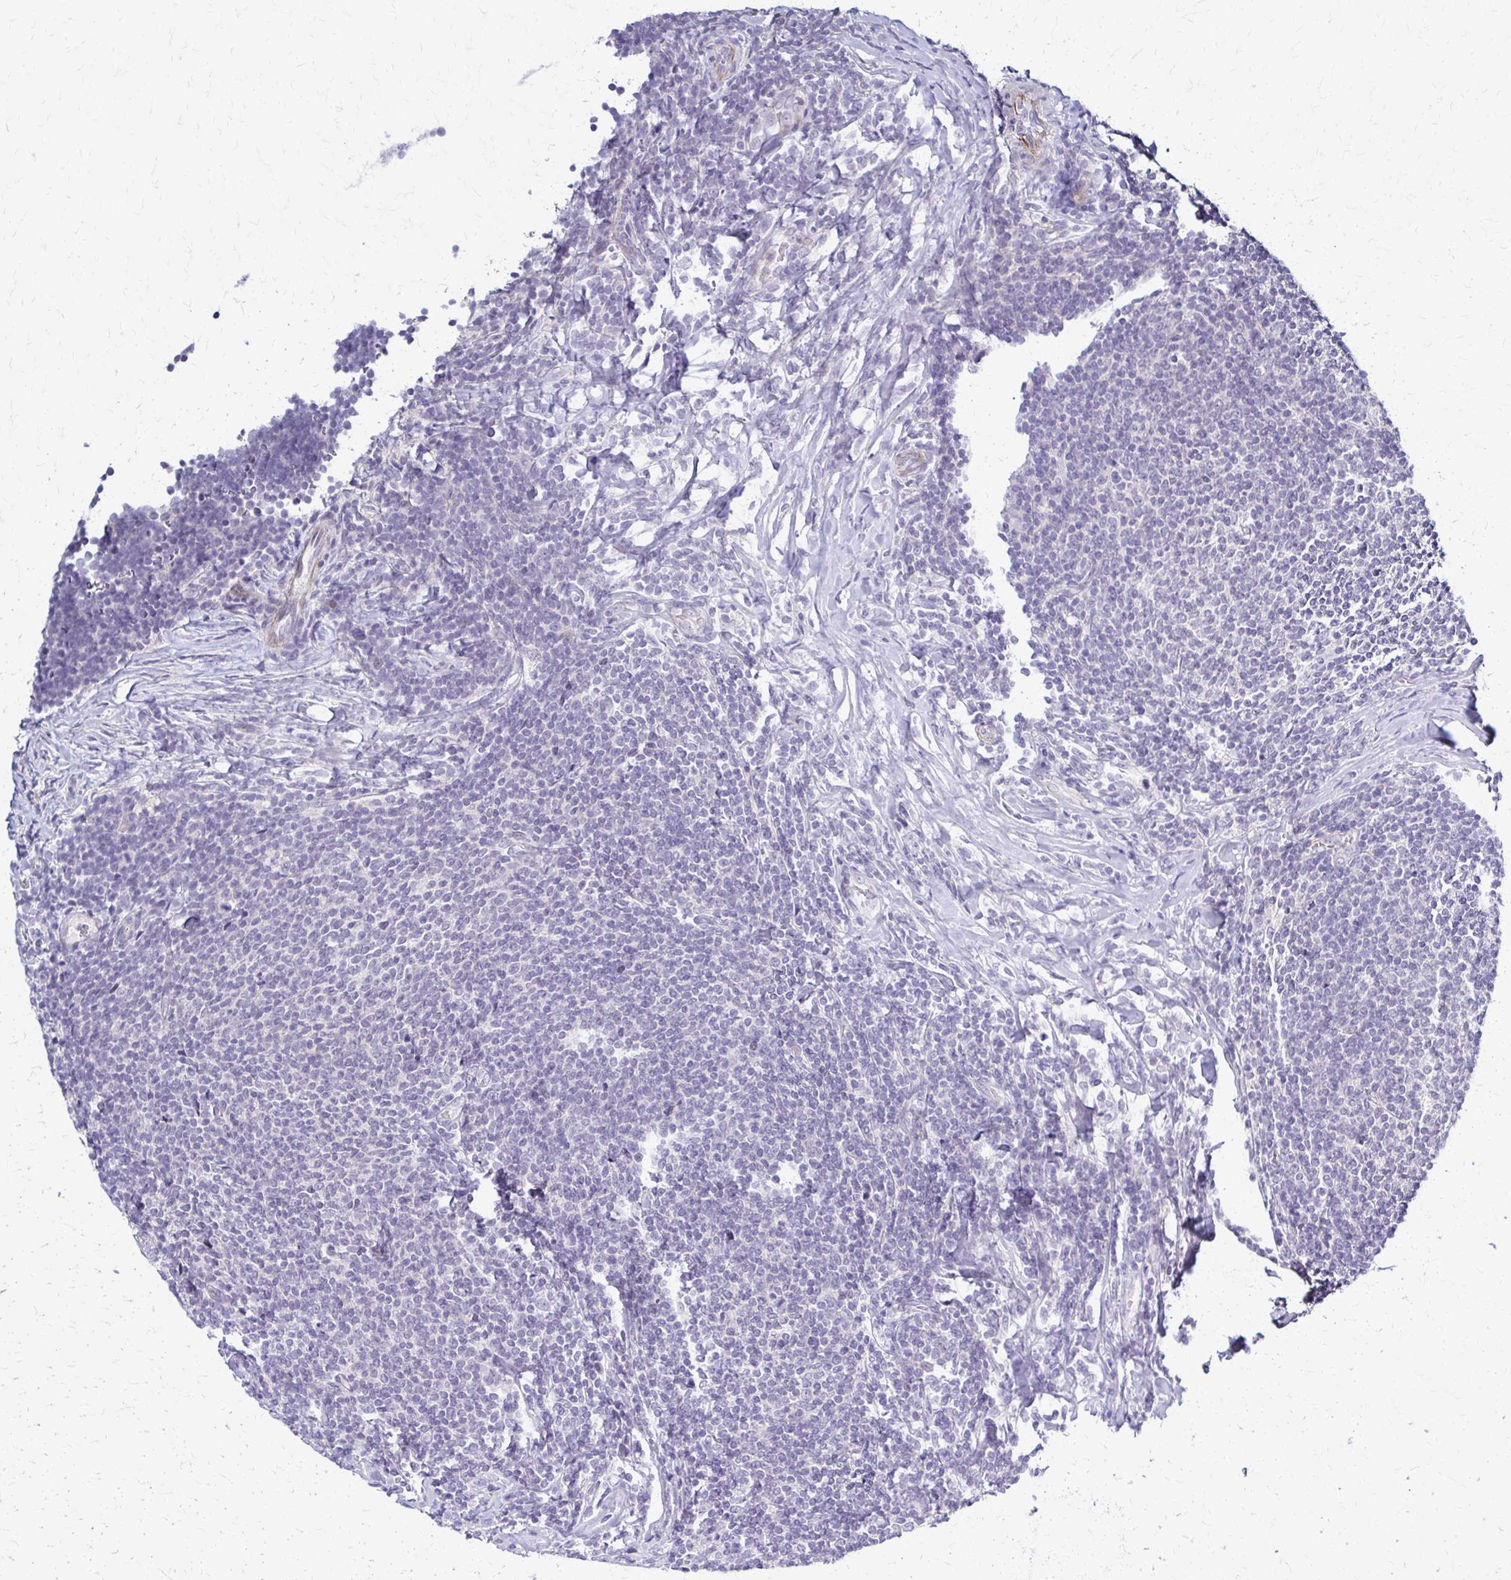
{"staining": {"intensity": "negative", "quantity": "none", "location": "none"}, "tissue": "lymphoma", "cell_type": "Tumor cells", "image_type": "cancer", "snomed": [{"axis": "morphology", "description": "Malignant lymphoma, non-Hodgkin's type, Low grade"}, {"axis": "topography", "description": "Lymph node"}], "caption": "Low-grade malignant lymphoma, non-Hodgkin's type was stained to show a protein in brown. There is no significant positivity in tumor cells.", "gene": "RHOBTB2", "patient": {"sex": "male", "age": 52}}